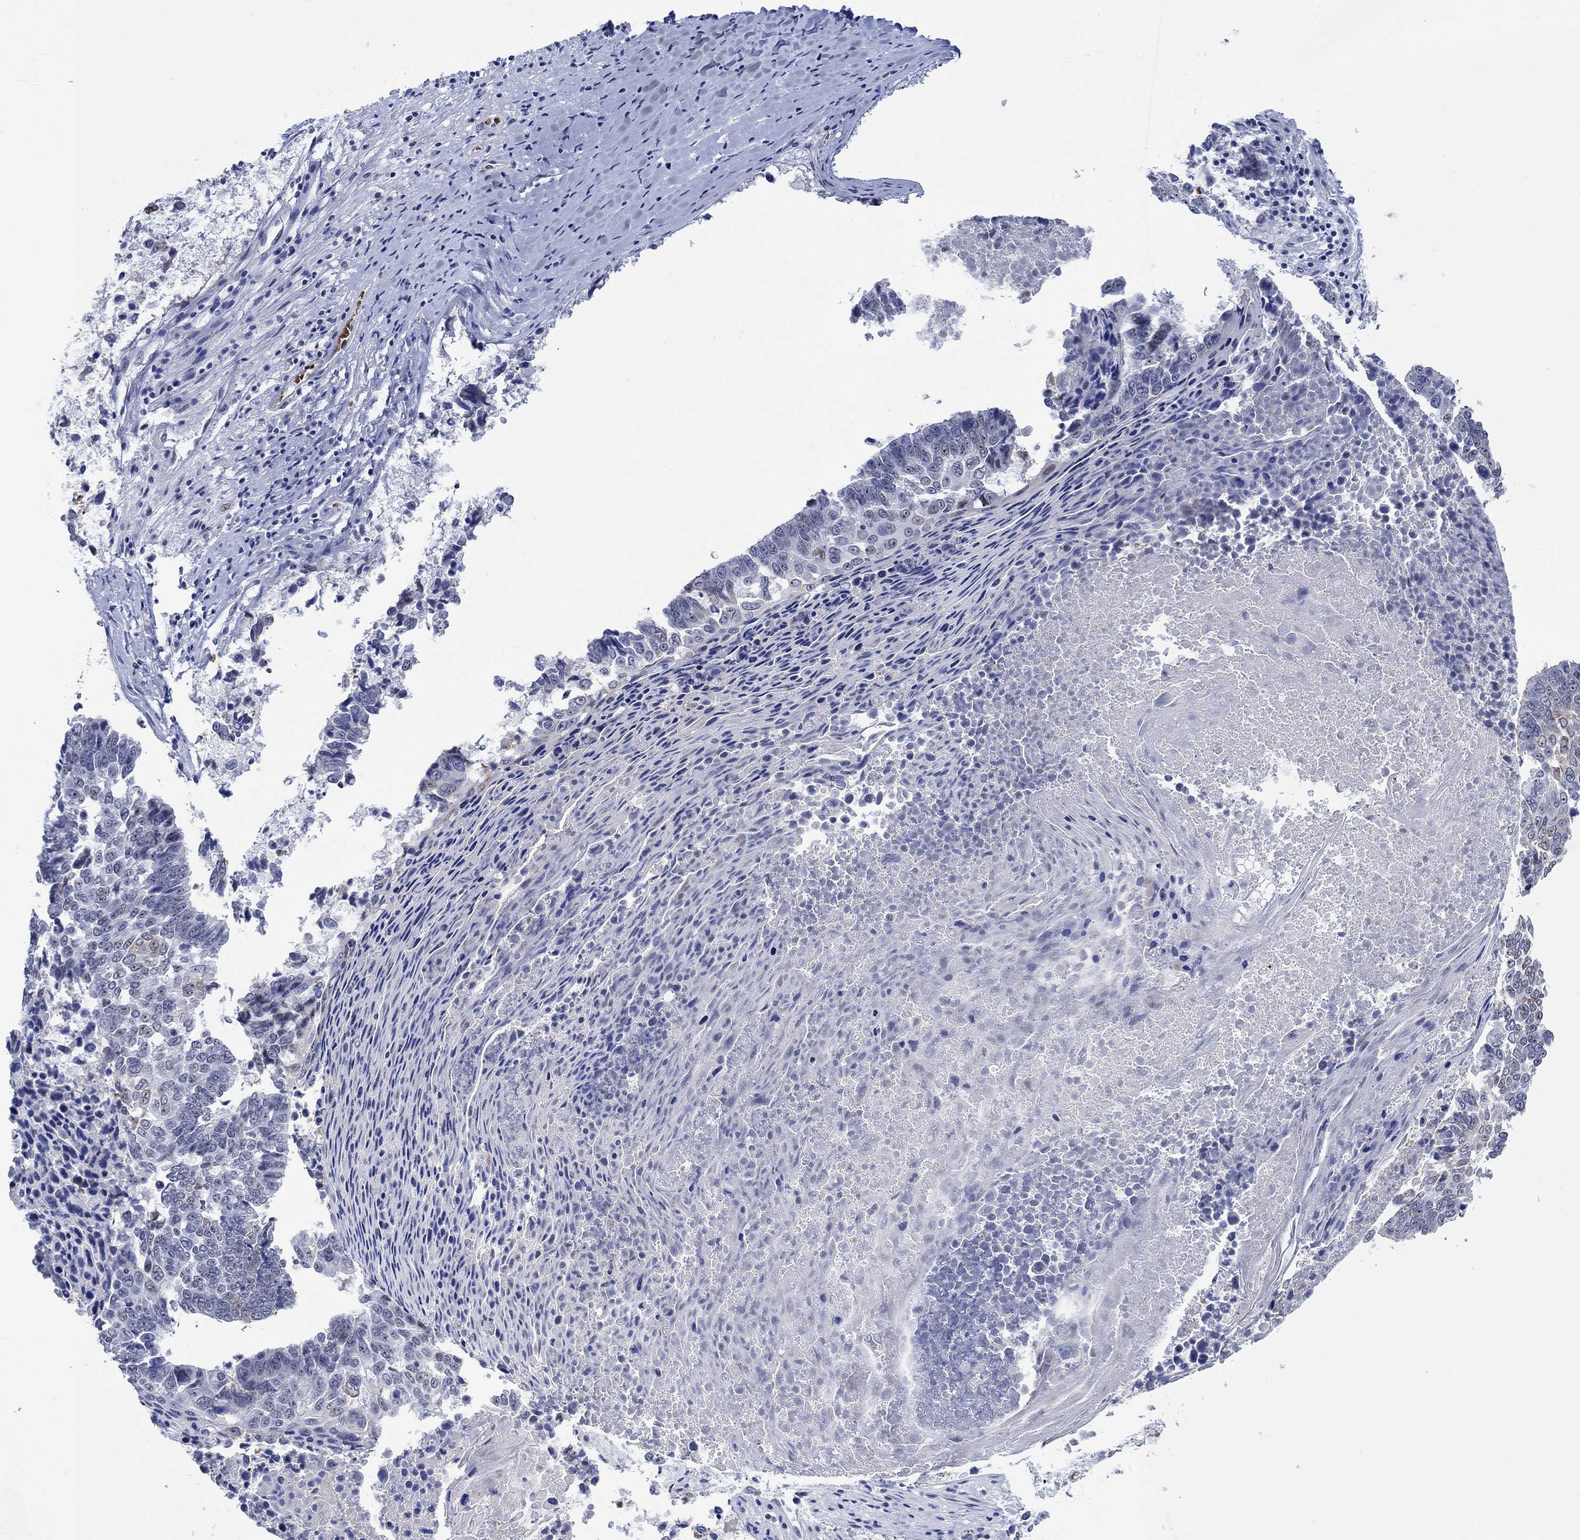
{"staining": {"intensity": "strong", "quantity": "25%-75%", "location": "nuclear"}, "tissue": "lung cancer", "cell_type": "Tumor cells", "image_type": "cancer", "snomed": [{"axis": "morphology", "description": "Squamous cell carcinoma, NOS"}, {"axis": "topography", "description": "Lung"}], "caption": "Tumor cells demonstrate high levels of strong nuclear expression in approximately 25%-75% of cells in squamous cell carcinoma (lung).", "gene": "ZNF446", "patient": {"sex": "male", "age": 73}}